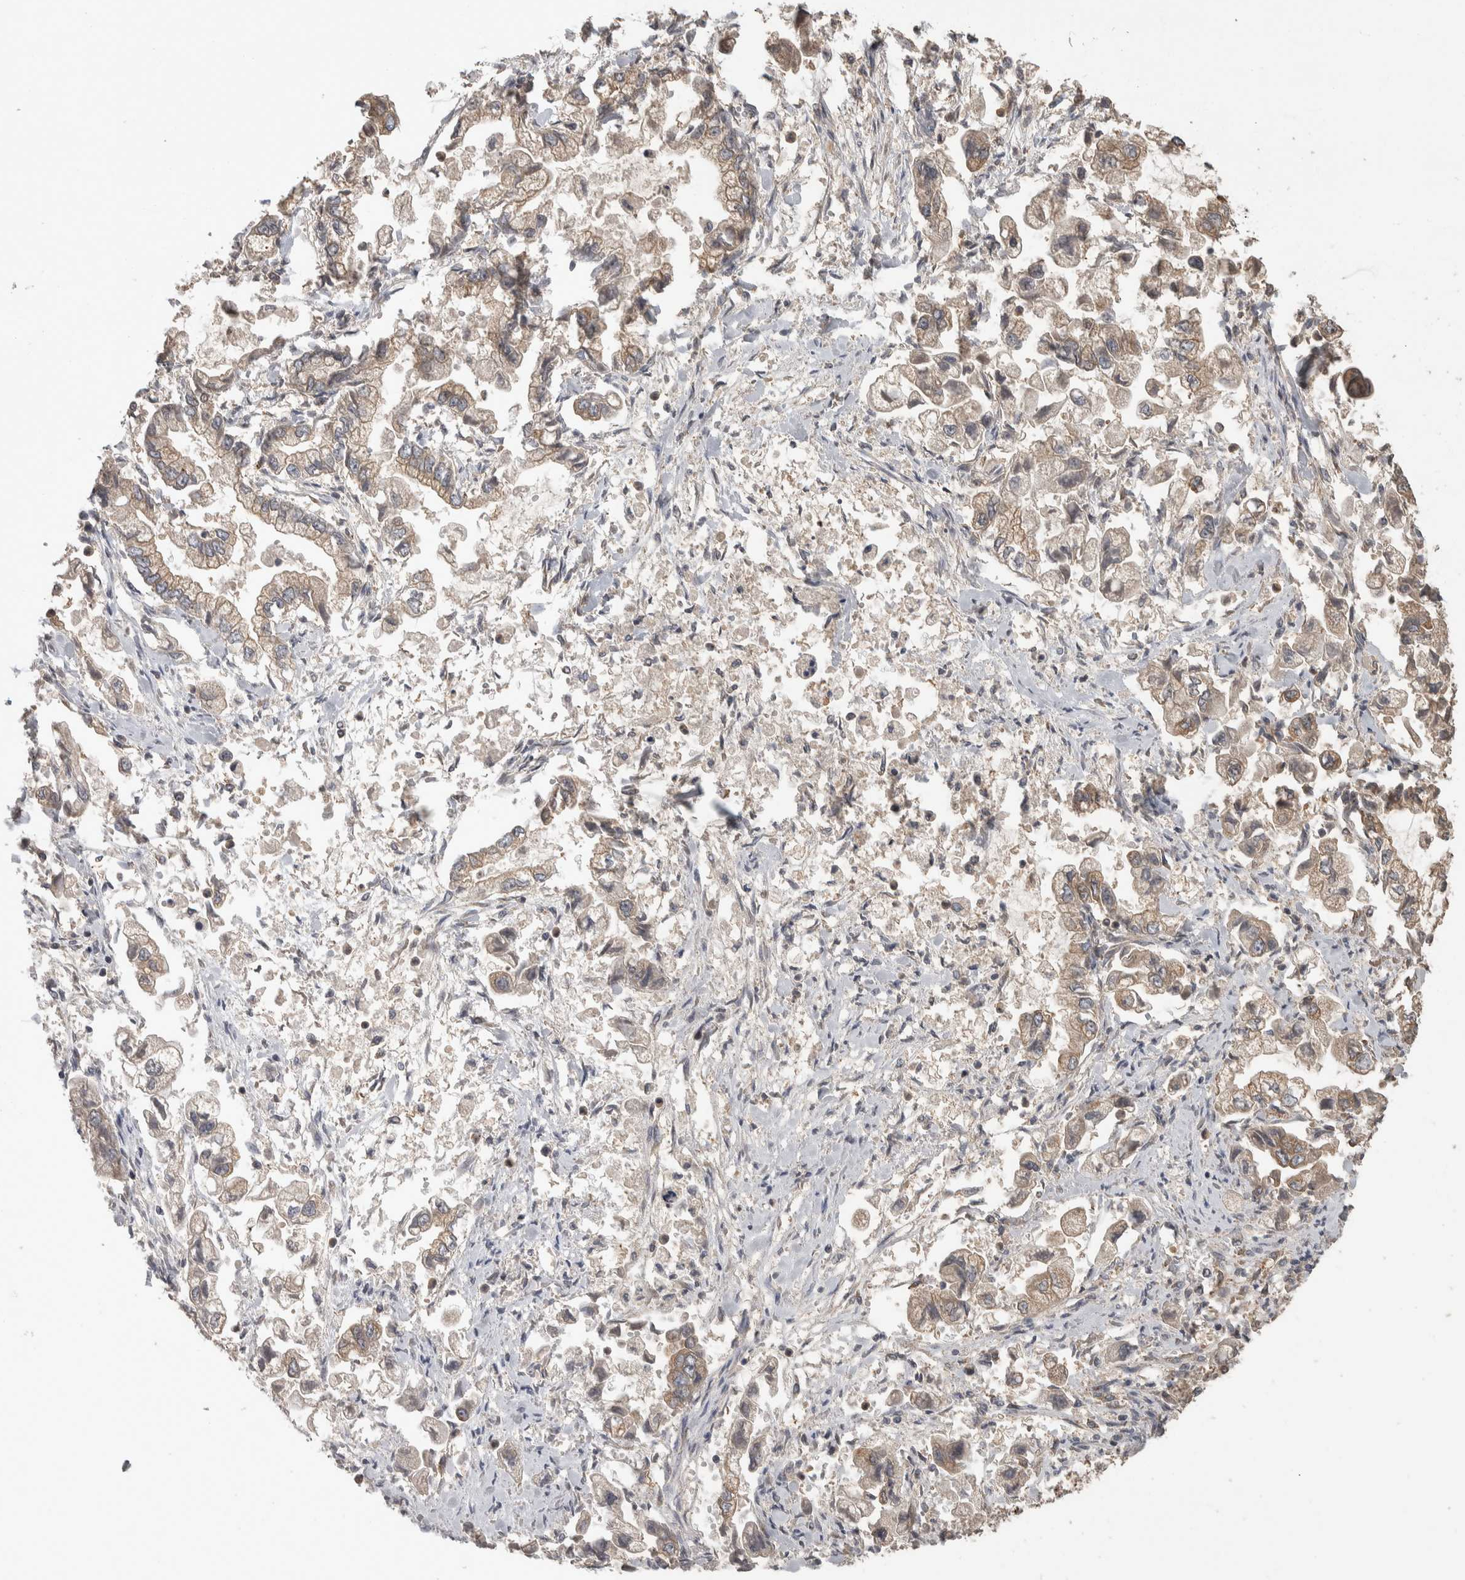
{"staining": {"intensity": "weak", "quantity": ">75%", "location": "cytoplasmic/membranous"}, "tissue": "stomach cancer", "cell_type": "Tumor cells", "image_type": "cancer", "snomed": [{"axis": "morphology", "description": "Normal tissue, NOS"}, {"axis": "morphology", "description": "Adenocarcinoma, NOS"}, {"axis": "topography", "description": "Stomach"}], "caption": "Stomach cancer (adenocarcinoma) stained with immunohistochemistry demonstrates weak cytoplasmic/membranous staining in about >75% of tumor cells.", "gene": "IFRD1", "patient": {"sex": "male", "age": 62}}